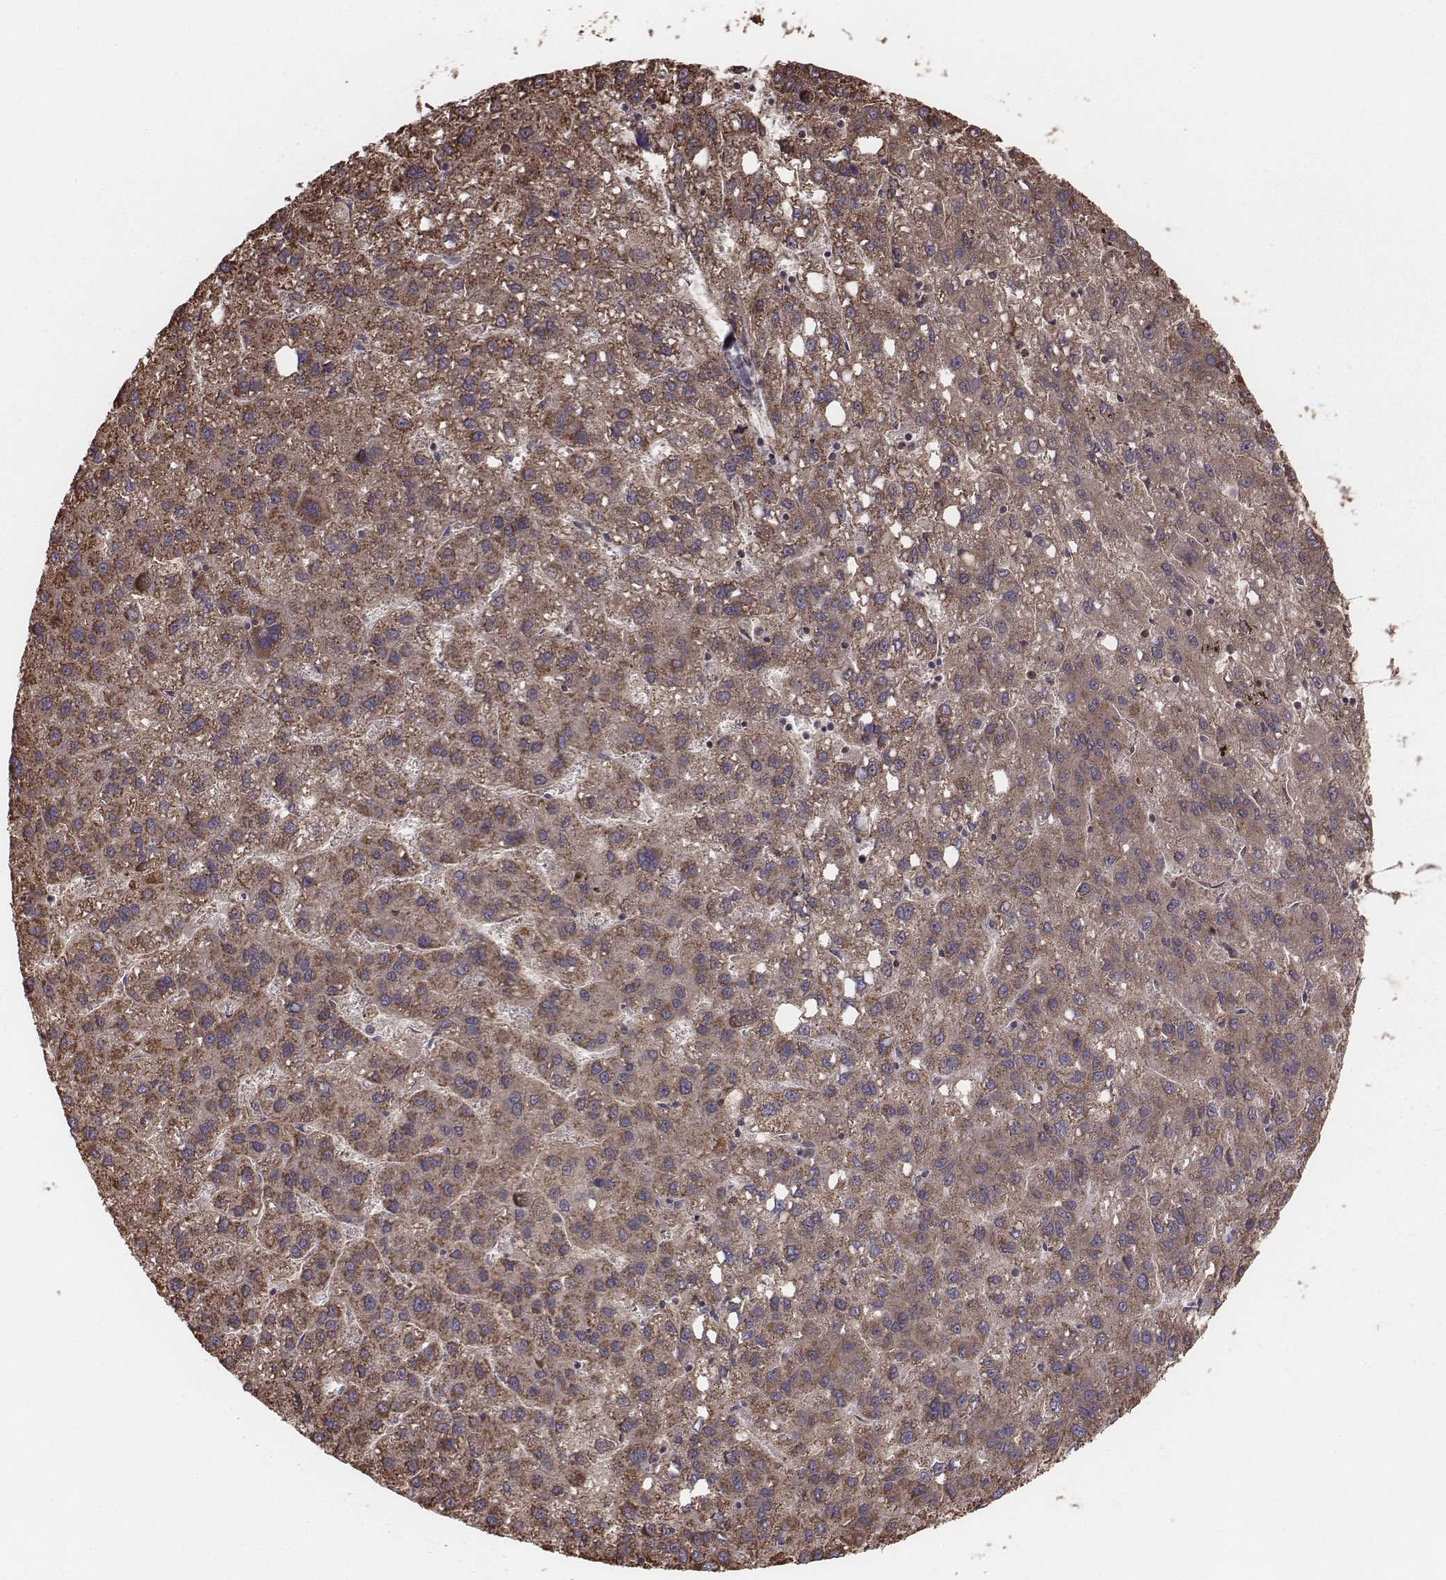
{"staining": {"intensity": "strong", "quantity": ">75%", "location": "cytoplasmic/membranous"}, "tissue": "liver cancer", "cell_type": "Tumor cells", "image_type": "cancer", "snomed": [{"axis": "morphology", "description": "Carcinoma, Hepatocellular, NOS"}, {"axis": "topography", "description": "Liver"}], "caption": "Immunohistochemical staining of human liver cancer (hepatocellular carcinoma) shows high levels of strong cytoplasmic/membranous protein expression in approximately >75% of tumor cells.", "gene": "PDCD2L", "patient": {"sex": "female", "age": 82}}